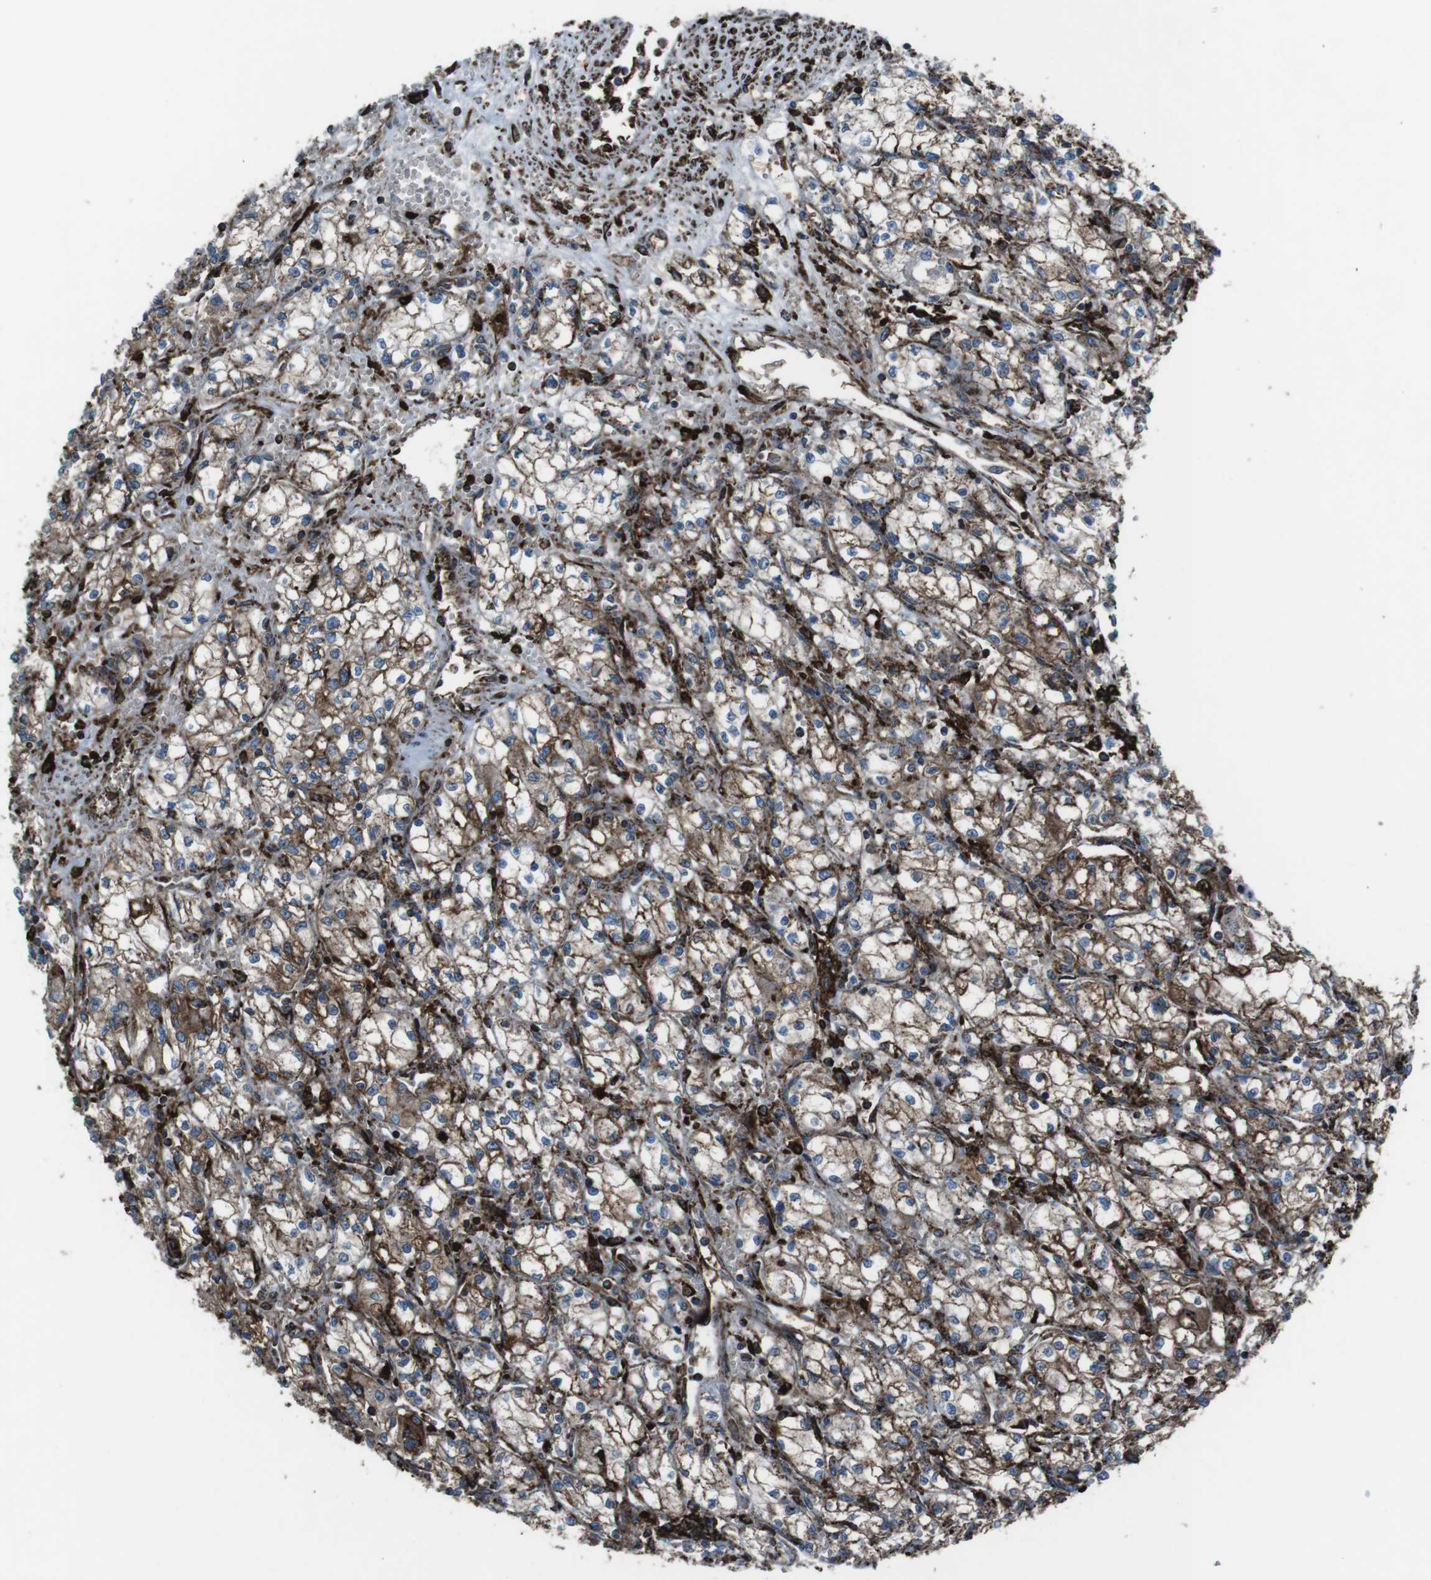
{"staining": {"intensity": "strong", "quantity": ">75%", "location": "cytoplasmic/membranous"}, "tissue": "renal cancer", "cell_type": "Tumor cells", "image_type": "cancer", "snomed": [{"axis": "morphology", "description": "Normal tissue, NOS"}, {"axis": "morphology", "description": "Adenocarcinoma, NOS"}, {"axis": "topography", "description": "Kidney"}], "caption": "About >75% of tumor cells in adenocarcinoma (renal) reveal strong cytoplasmic/membranous protein expression as visualized by brown immunohistochemical staining.", "gene": "GDF10", "patient": {"sex": "male", "age": 59}}